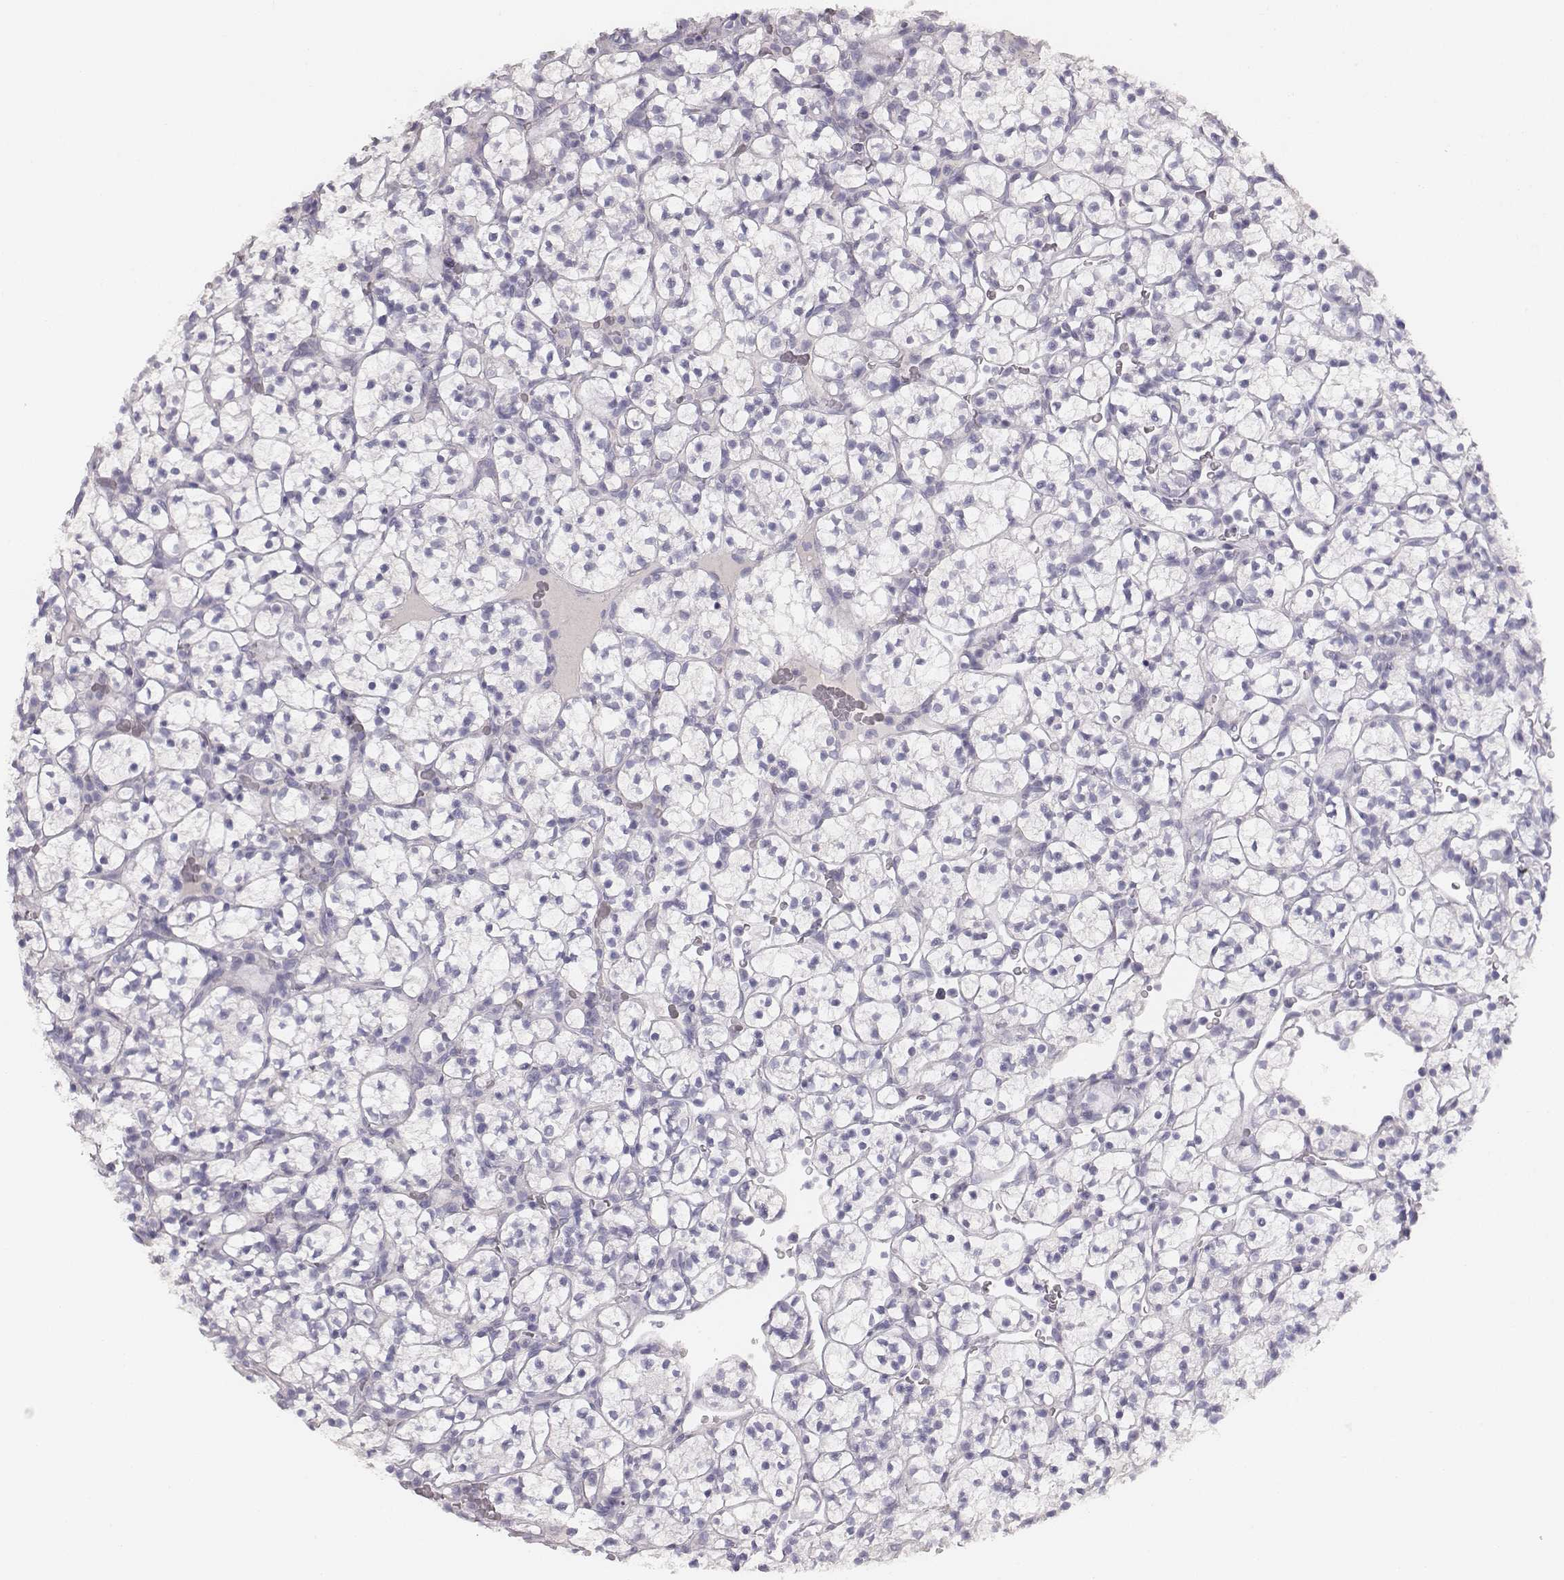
{"staining": {"intensity": "negative", "quantity": "none", "location": "none"}, "tissue": "renal cancer", "cell_type": "Tumor cells", "image_type": "cancer", "snomed": [{"axis": "morphology", "description": "Adenocarcinoma, NOS"}, {"axis": "topography", "description": "Kidney"}], "caption": "A micrograph of human renal cancer is negative for staining in tumor cells.", "gene": "MYH6", "patient": {"sex": "female", "age": 89}}